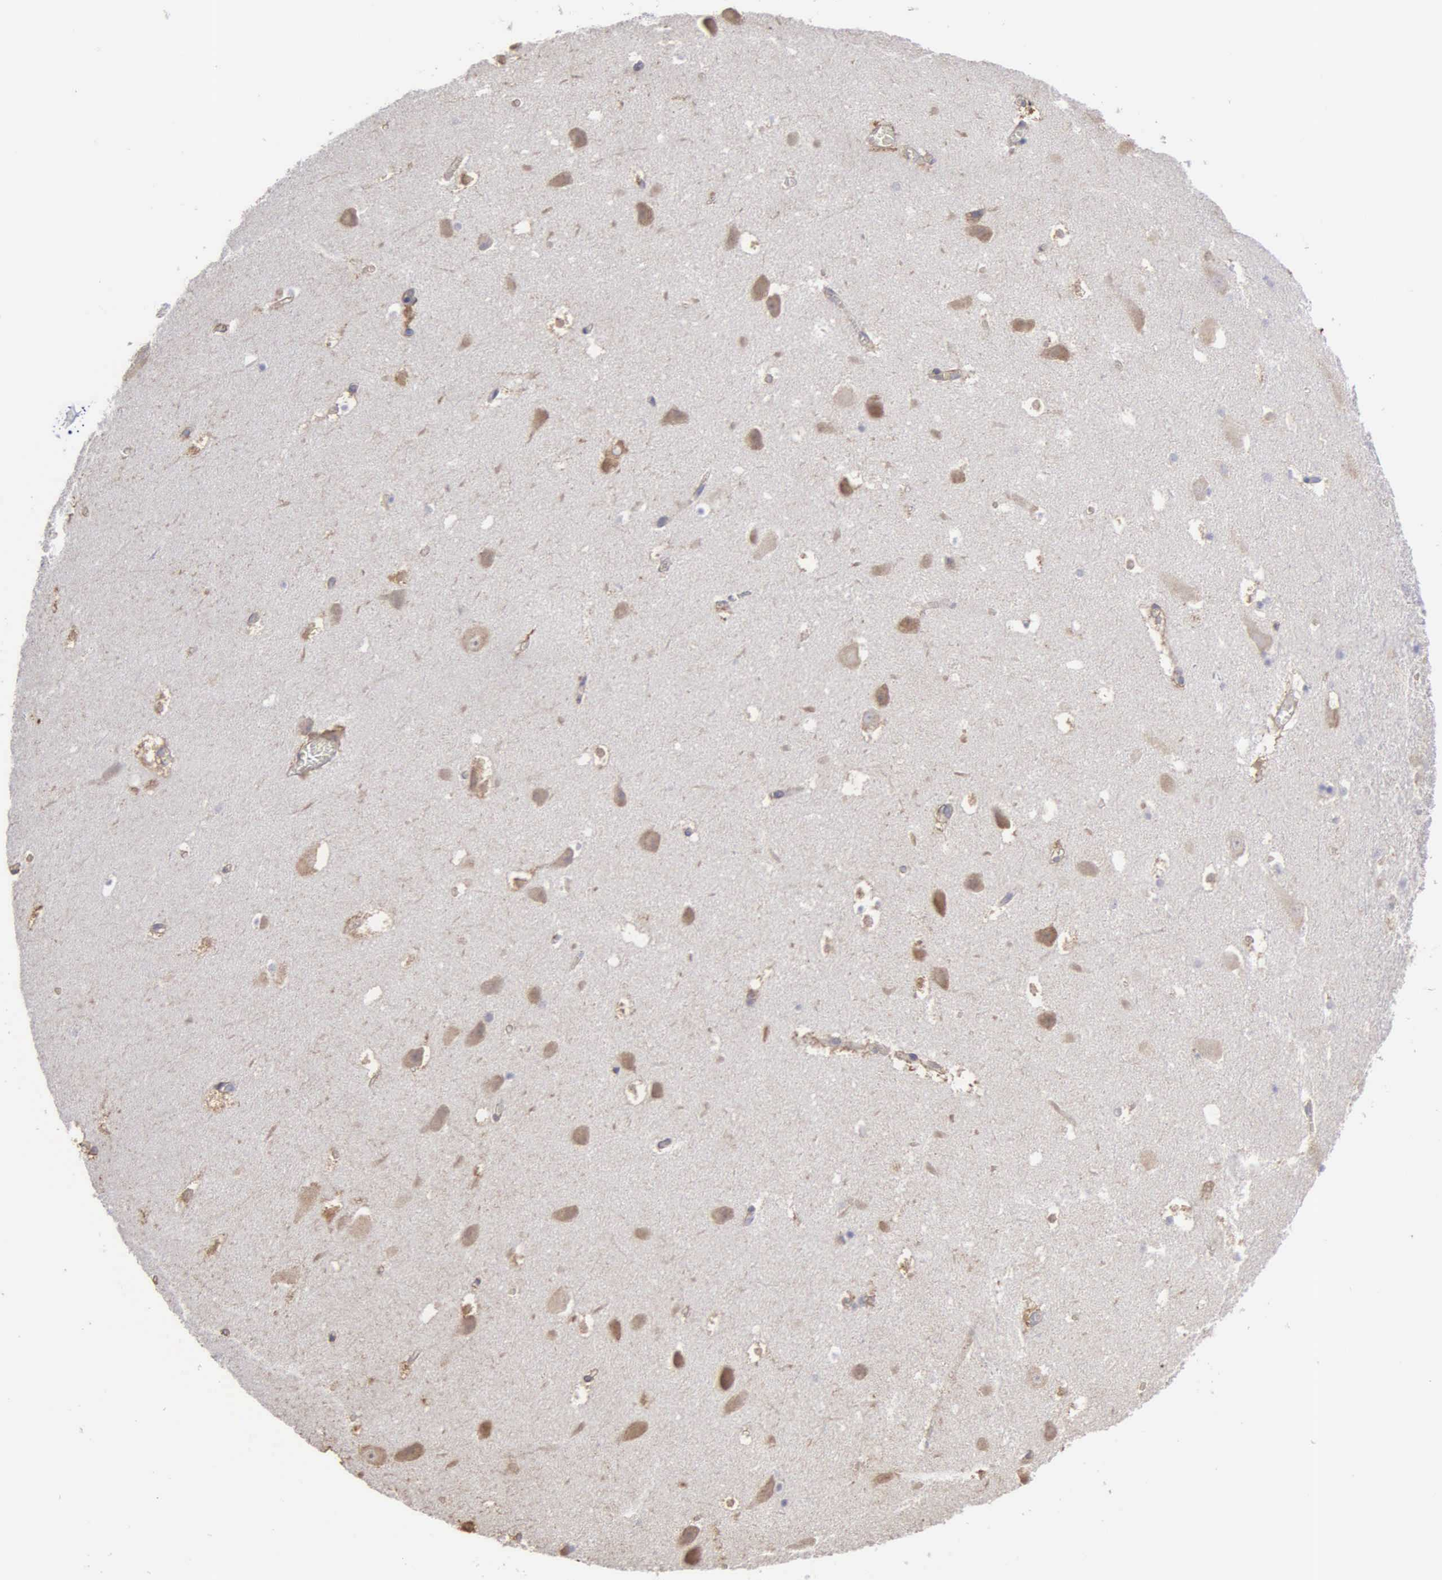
{"staining": {"intensity": "weak", "quantity": "25%-75%", "location": "cytoplasmic/membranous"}, "tissue": "hippocampus", "cell_type": "Glial cells", "image_type": "normal", "snomed": [{"axis": "morphology", "description": "Normal tissue, NOS"}, {"axis": "topography", "description": "Hippocampus"}], "caption": "Hippocampus stained for a protein exhibits weak cytoplasmic/membranous positivity in glial cells. The staining was performed using DAB (3,3'-diaminobenzidine) to visualize the protein expression in brown, while the nuclei were stained in blue with hematoxylin (Magnification: 20x).", "gene": "LIN52", "patient": {"sex": "male", "age": 45}}